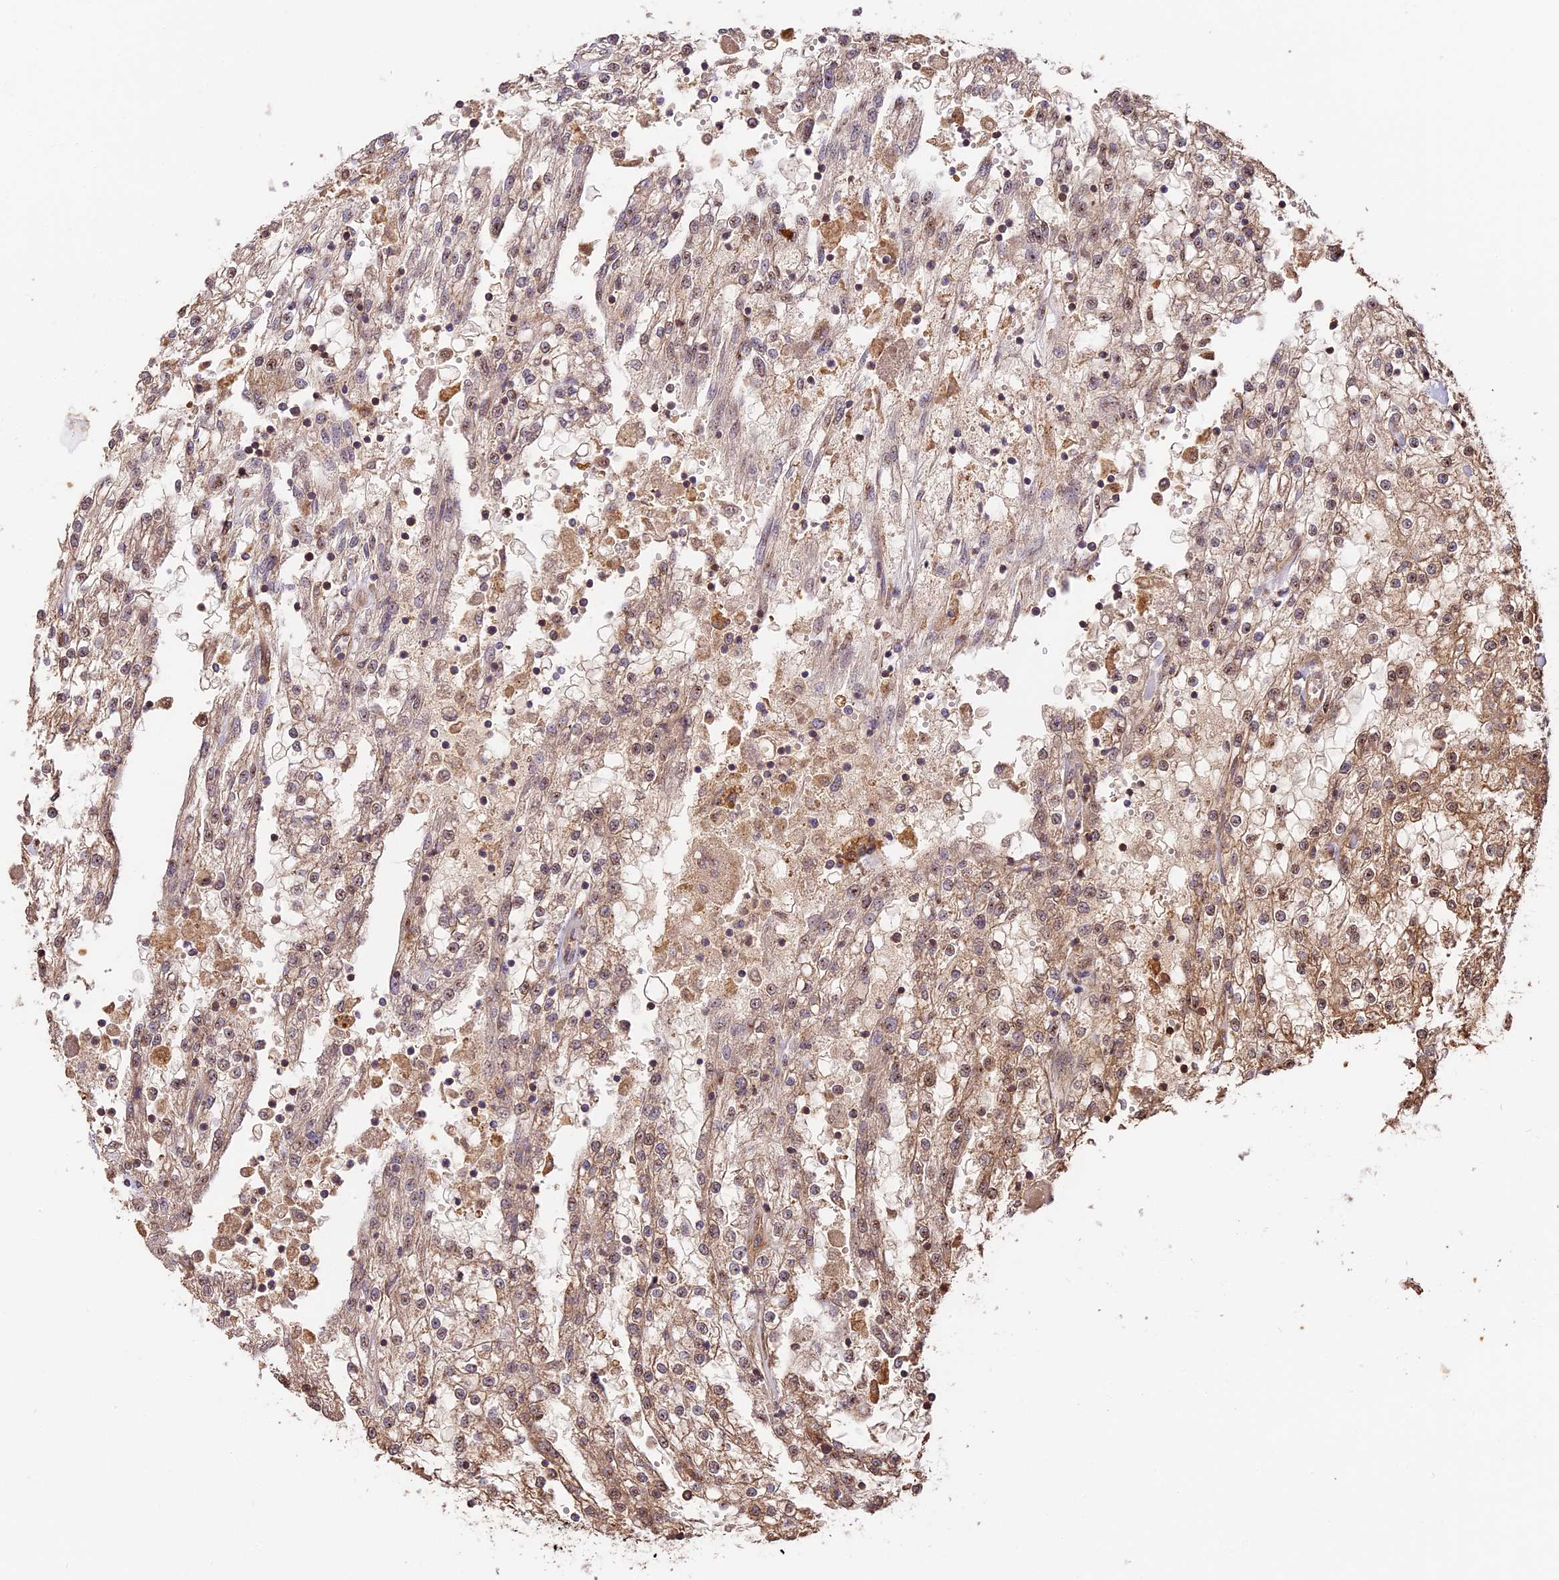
{"staining": {"intensity": "moderate", "quantity": ">75%", "location": "cytoplasmic/membranous,nuclear"}, "tissue": "renal cancer", "cell_type": "Tumor cells", "image_type": "cancer", "snomed": [{"axis": "morphology", "description": "Adenocarcinoma, NOS"}, {"axis": "topography", "description": "Kidney"}], "caption": "DAB immunohistochemical staining of human adenocarcinoma (renal) demonstrates moderate cytoplasmic/membranous and nuclear protein staining in about >75% of tumor cells.", "gene": "PPP1R37", "patient": {"sex": "female", "age": 52}}